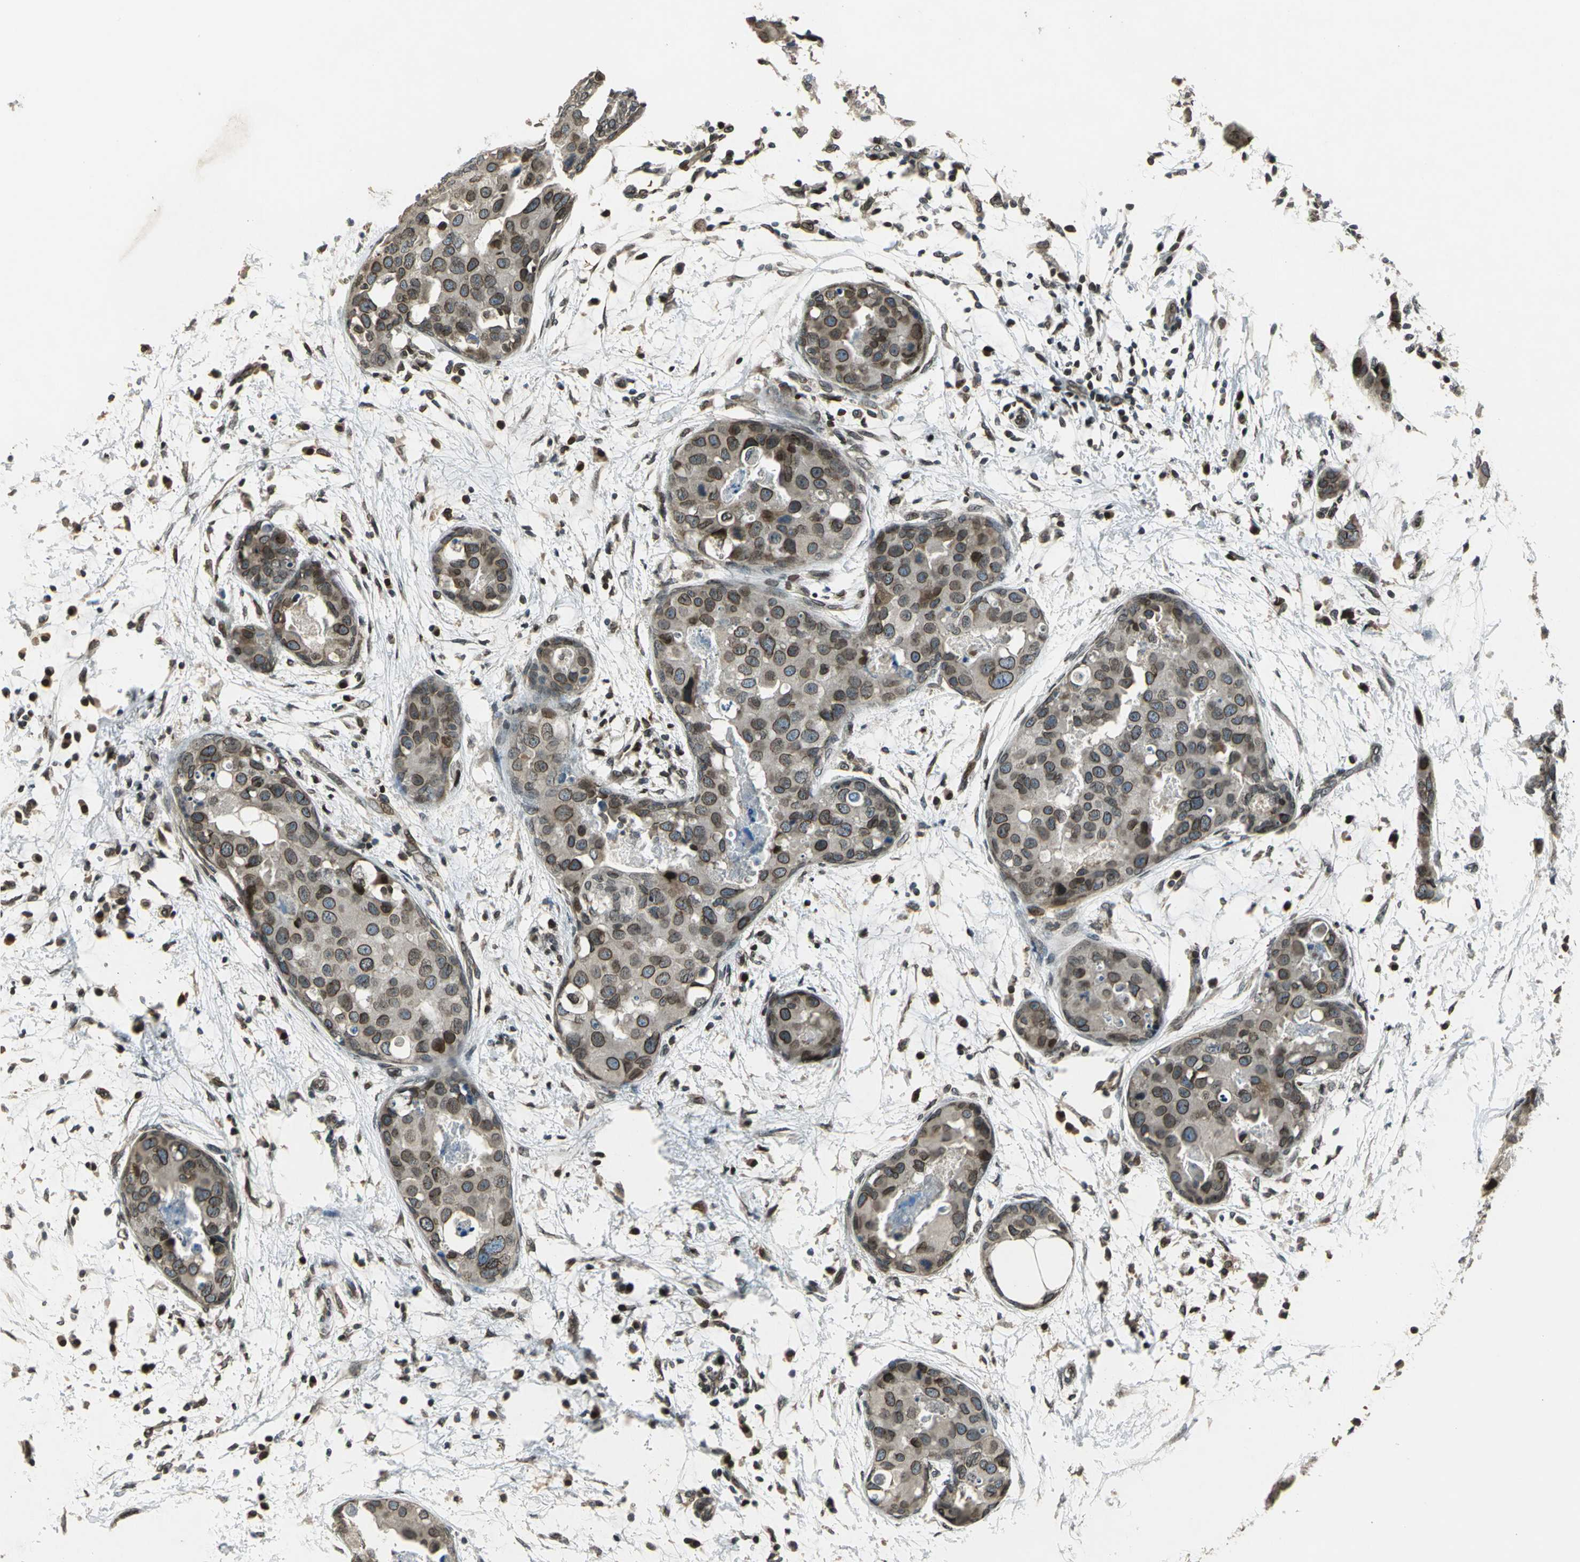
{"staining": {"intensity": "moderate", "quantity": ">75%", "location": "cytoplasmic/membranous,nuclear"}, "tissue": "breast cancer", "cell_type": "Tumor cells", "image_type": "cancer", "snomed": [{"axis": "morphology", "description": "Normal tissue, NOS"}, {"axis": "morphology", "description": "Duct carcinoma"}, {"axis": "topography", "description": "Breast"}], "caption": "Breast infiltrating ductal carcinoma stained with IHC exhibits moderate cytoplasmic/membranous and nuclear staining in approximately >75% of tumor cells. The protein of interest is shown in brown color, while the nuclei are stained blue.", "gene": "BRIP1", "patient": {"sex": "female", "age": 50}}